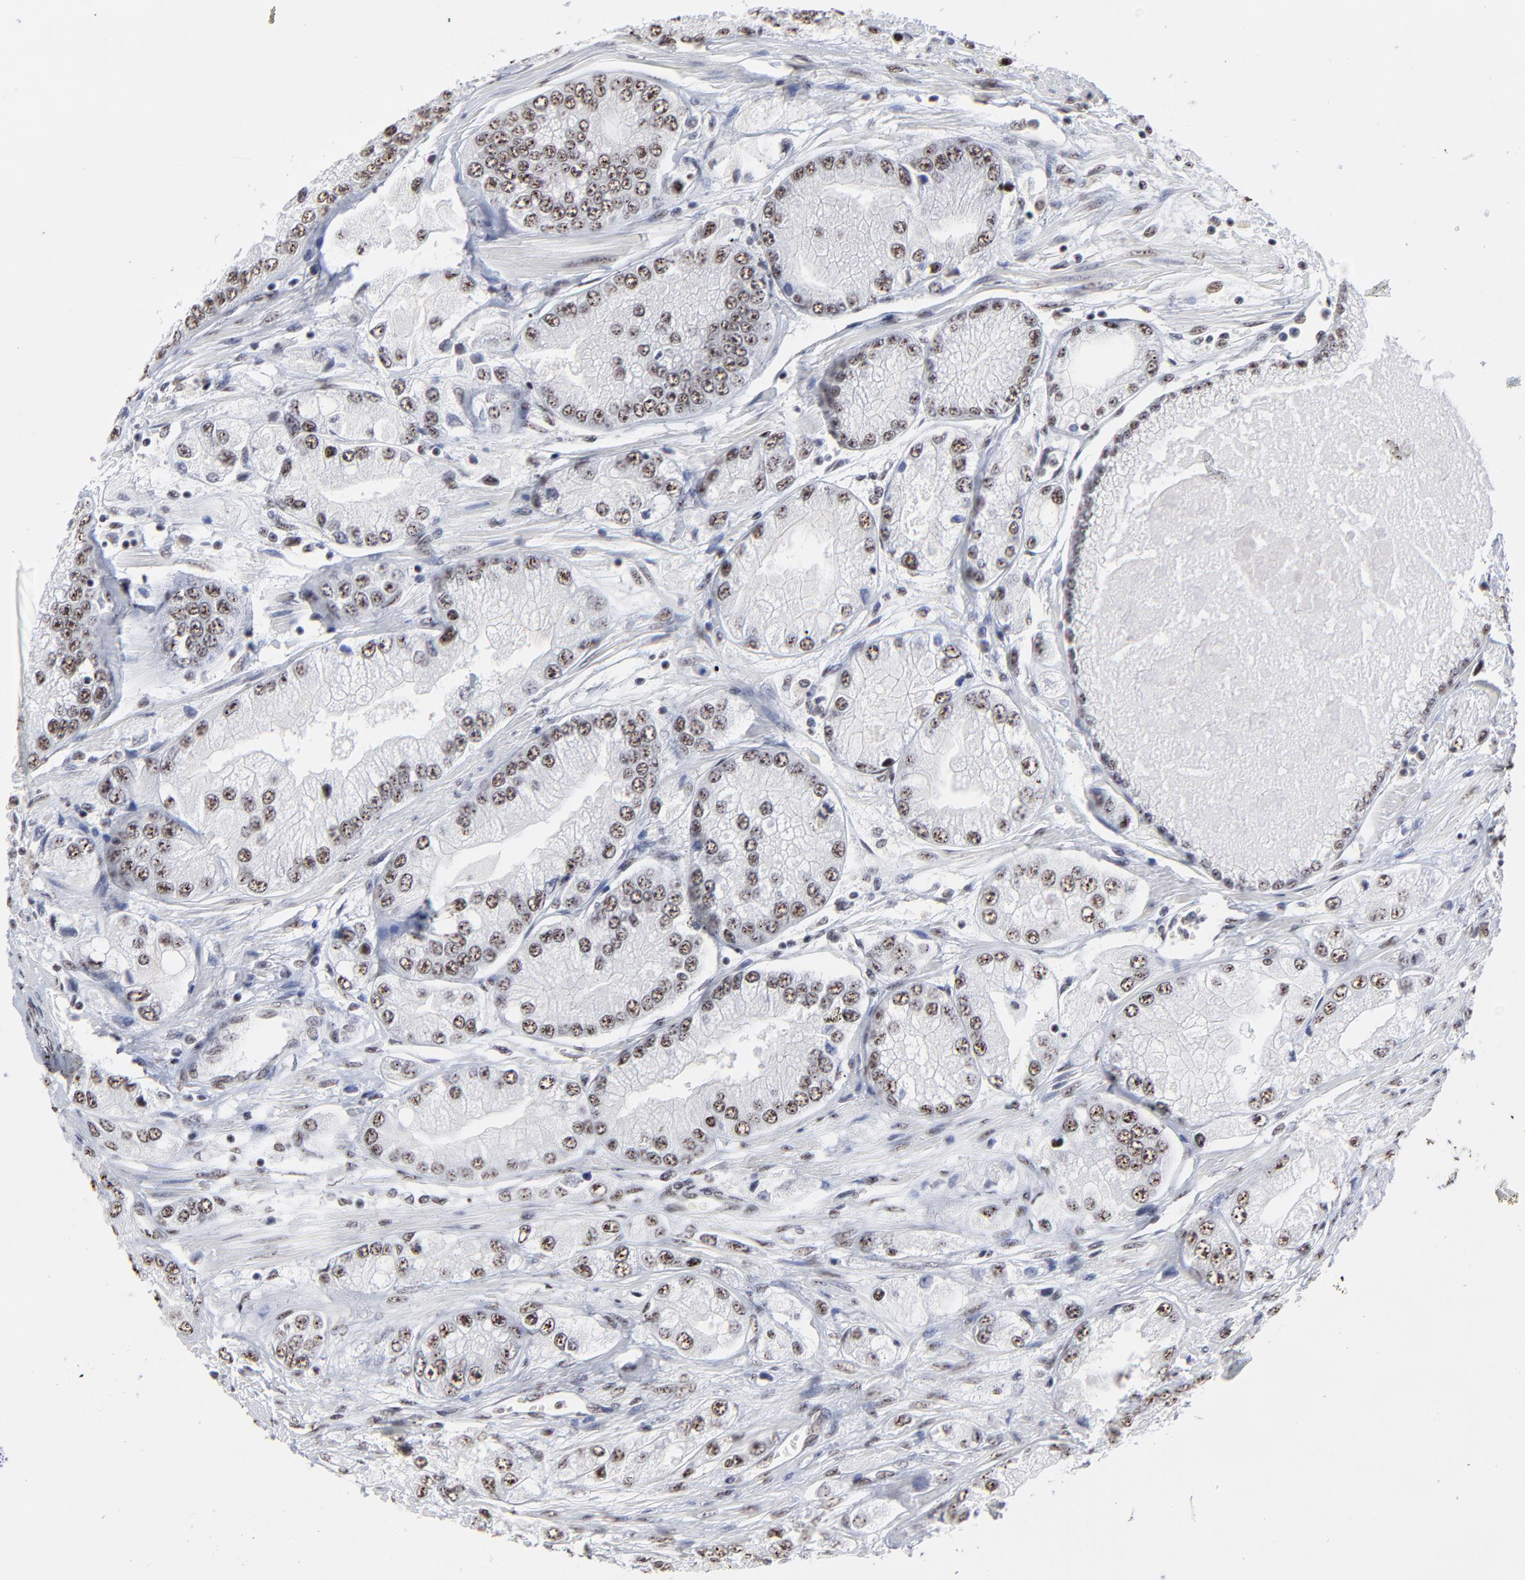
{"staining": {"intensity": "weak", "quantity": ">75%", "location": "nuclear"}, "tissue": "prostate cancer", "cell_type": "Tumor cells", "image_type": "cancer", "snomed": [{"axis": "morphology", "description": "Adenocarcinoma, Medium grade"}, {"axis": "topography", "description": "Prostate"}], "caption": "Tumor cells display low levels of weak nuclear expression in about >75% of cells in prostate cancer (adenocarcinoma (medium-grade)). The staining was performed using DAB (3,3'-diaminobenzidine), with brown indicating positive protein expression. Nuclei are stained blue with hematoxylin.", "gene": "MBD4", "patient": {"sex": "male", "age": 72}}